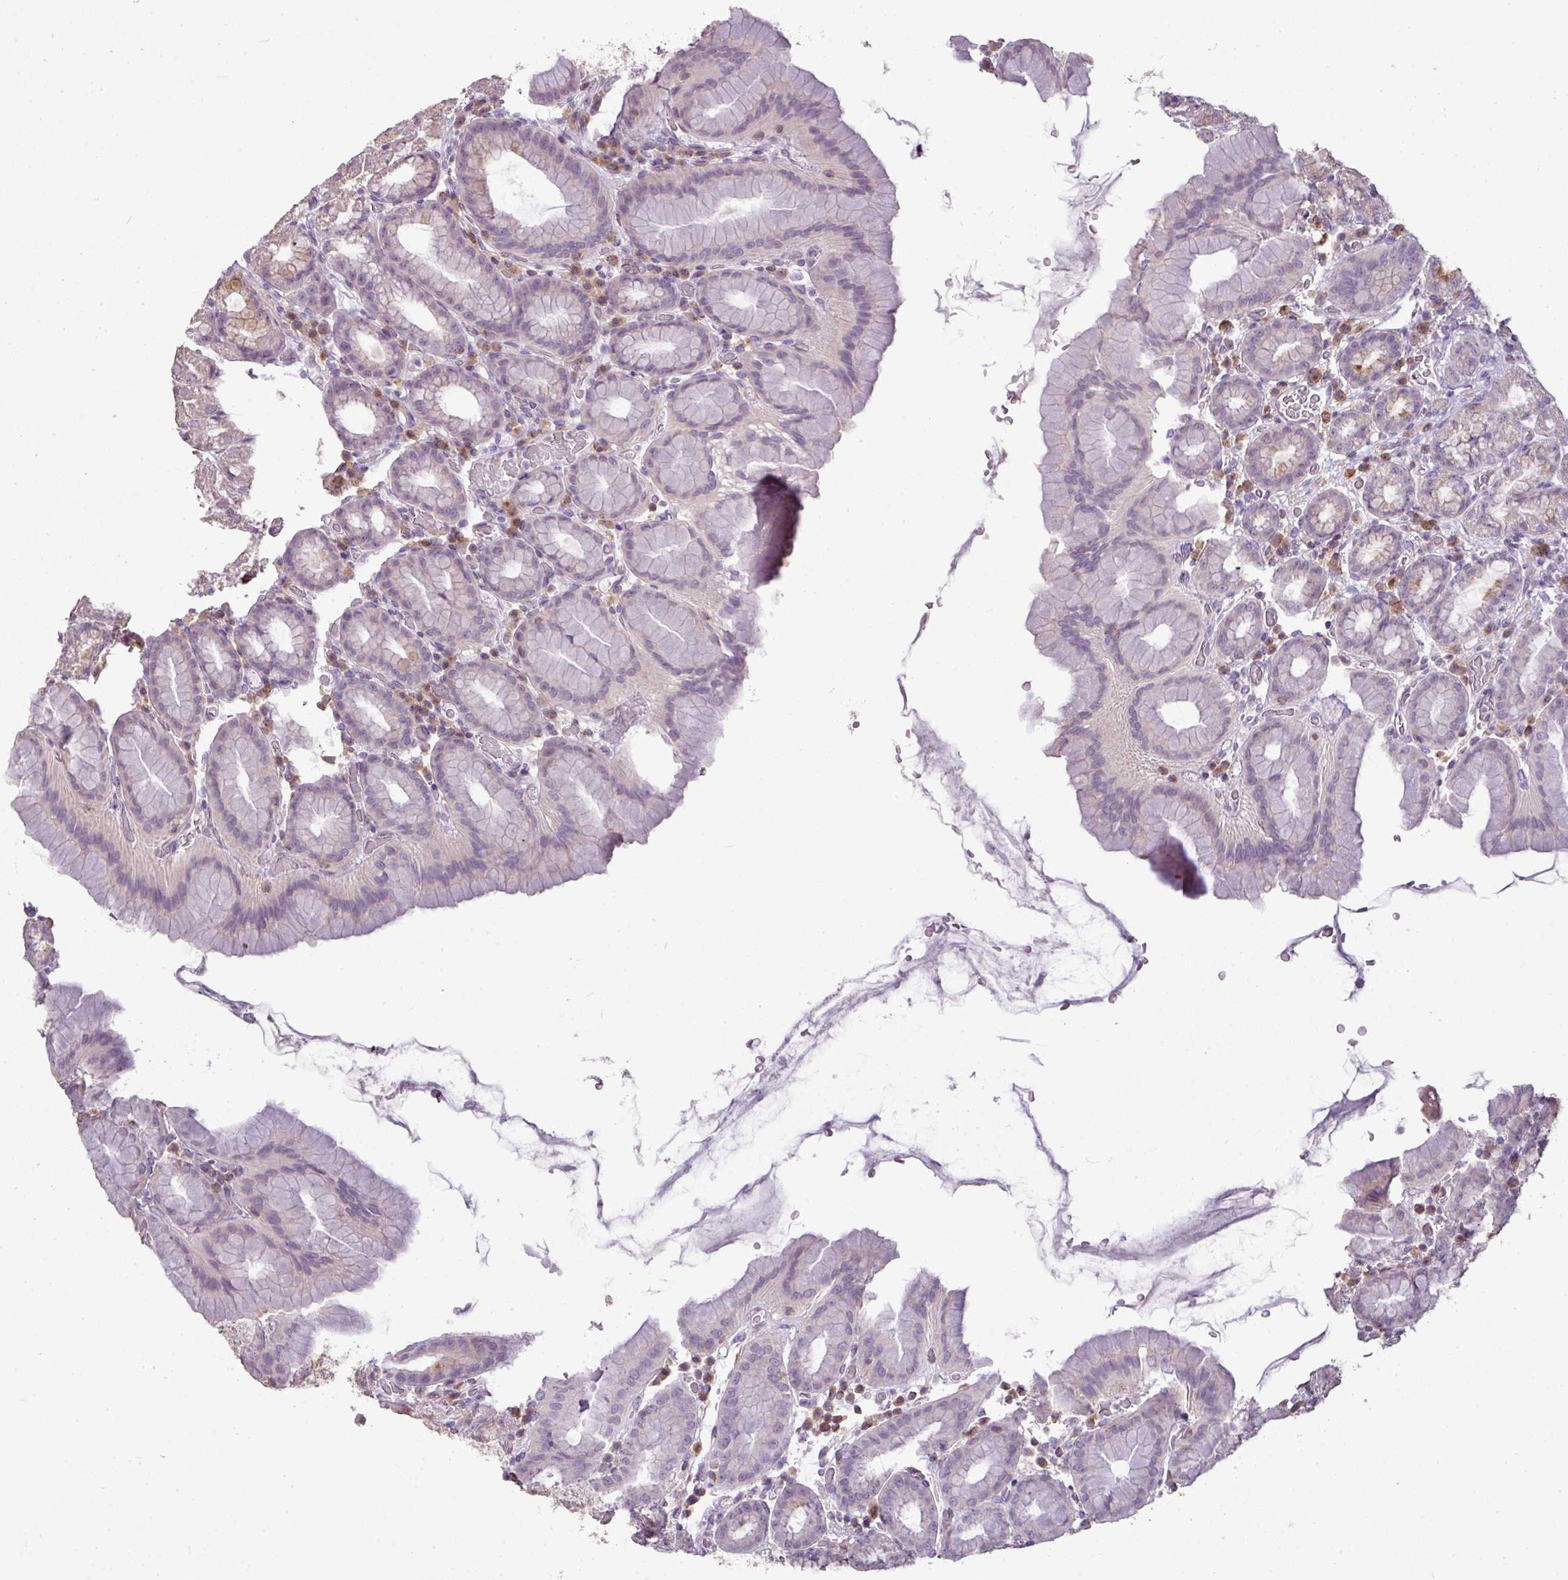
{"staining": {"intensity": "strong", "quantity": "<25%", "location": "cytoplasmic/membranous"}, "tissue": "stomach", "cell_type": "Glandular cells", "image_type": "normal", "snomed": [{"axis": "morphology", "description": "Normal tissue, NOS"}, {"axis": "topography", "description": "Stomach, upper"}, {"axis": "topography", "description": "Stomach"}], "caption": "Immunohistochemical staining of unremarkable stomach displays strong cytoplasmic/membranous protein staining in approximately <25% of glandular cells. (DAB IHC with brightfield microscopy, high magnification).", "gene": "LY9", "patient": {"sex": "male", "age": 68}}